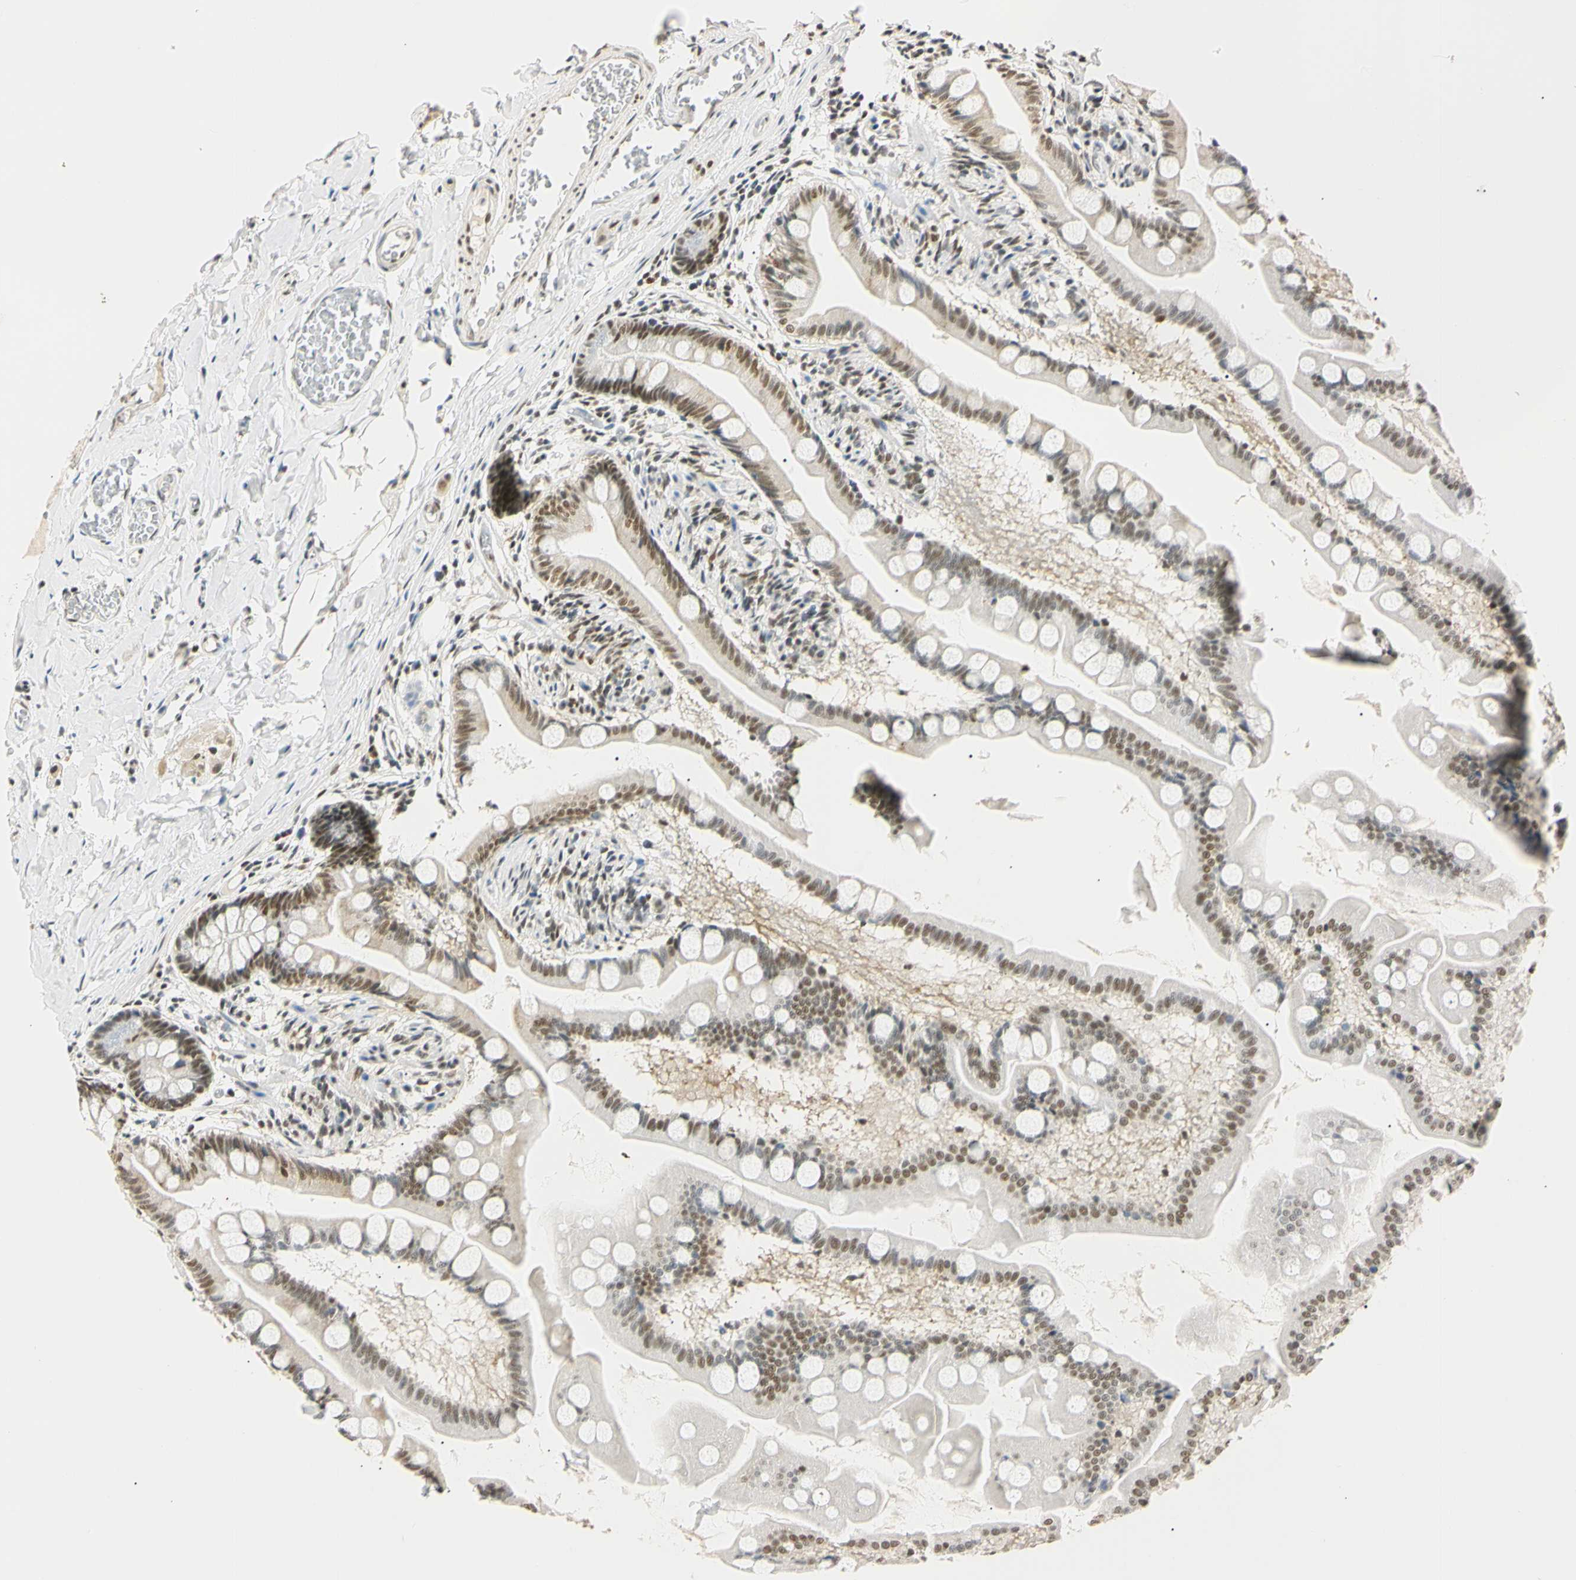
{"staining": {"intensity": "moderate", "quantity": ">75%", "location": "nuclear"}, "tissue": "small intestine", "cell_type": "Glandular cells", "image_type": "normal", "snomed": [{"axis": "morphology", "description": "Normal tissue, NOS"}, {"axis": "topography", "description": "Small intestine"}], "caption": "The photomicrograph exhibits immunohistochemical staining of benign small intestine. There is moderate nuclear staining is present in approximately >75% of glandular cells. Nuclei are stained in blue.", "gene": "SMARCA5", "patient": {"sex": "male", "age": 41}}